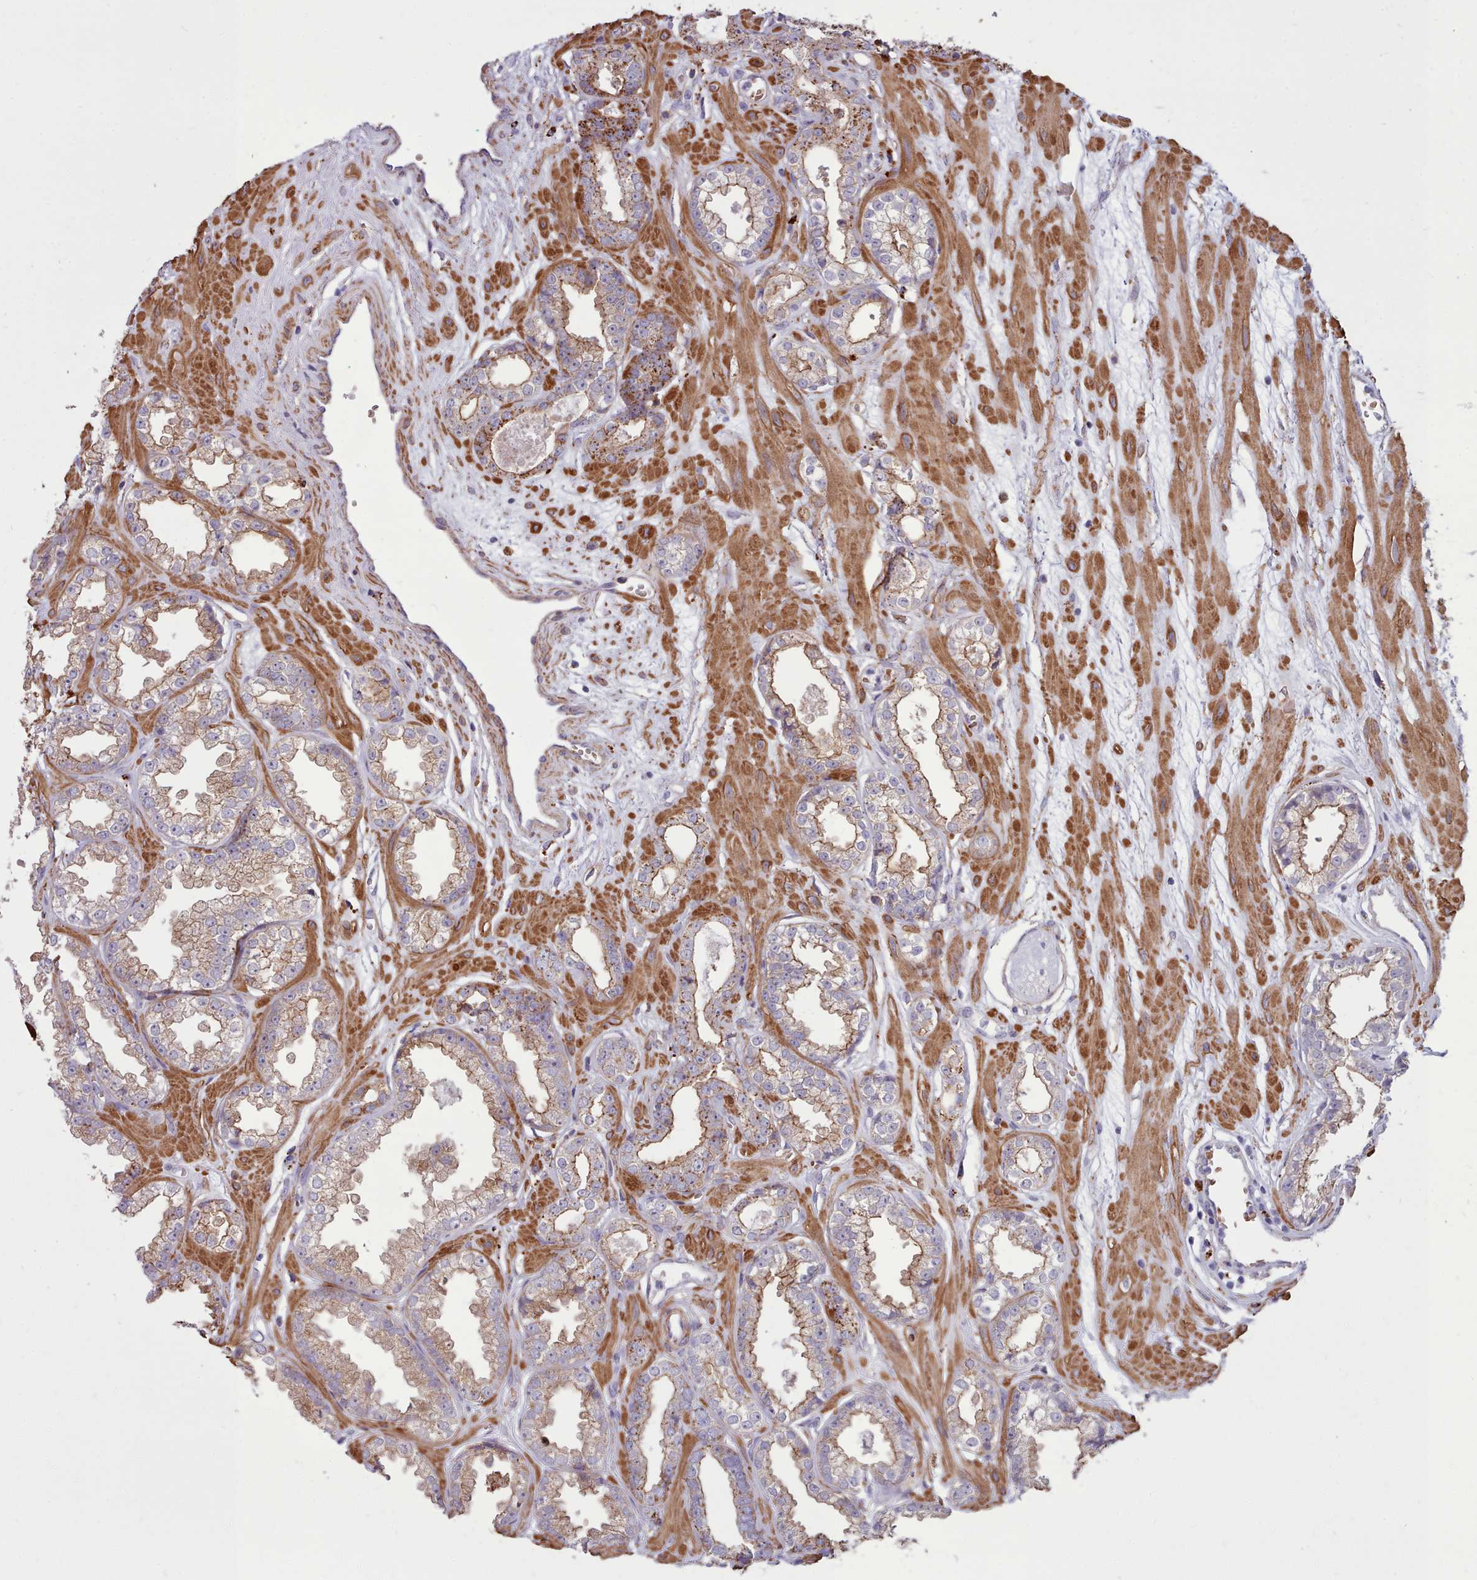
{"staining": {"intensity": "moderate", "quantity": "<25%", "location": "cytoplasmic/membranous"}, "tissue": "prostate cancer", "cell_type": "Tumor cells", "image_type": "cancer", "snomed": [{"axis": "morphology", "description": "Adenocarcinoma, Low grade"}, {"axis": "topography", "description": "Prostate"}], "caption": "Immunohistochemistry (IHC) (DAB (3,3'-diaminobenzidine)) staining of human prostate adenocarcinoma (low-grade) displays moderate cytoplasmic/membranous protein positivity in approximately <25% of tumor cells.", "gene": "PACSIN3", "patient": {"sex": "male", "age": 60}}